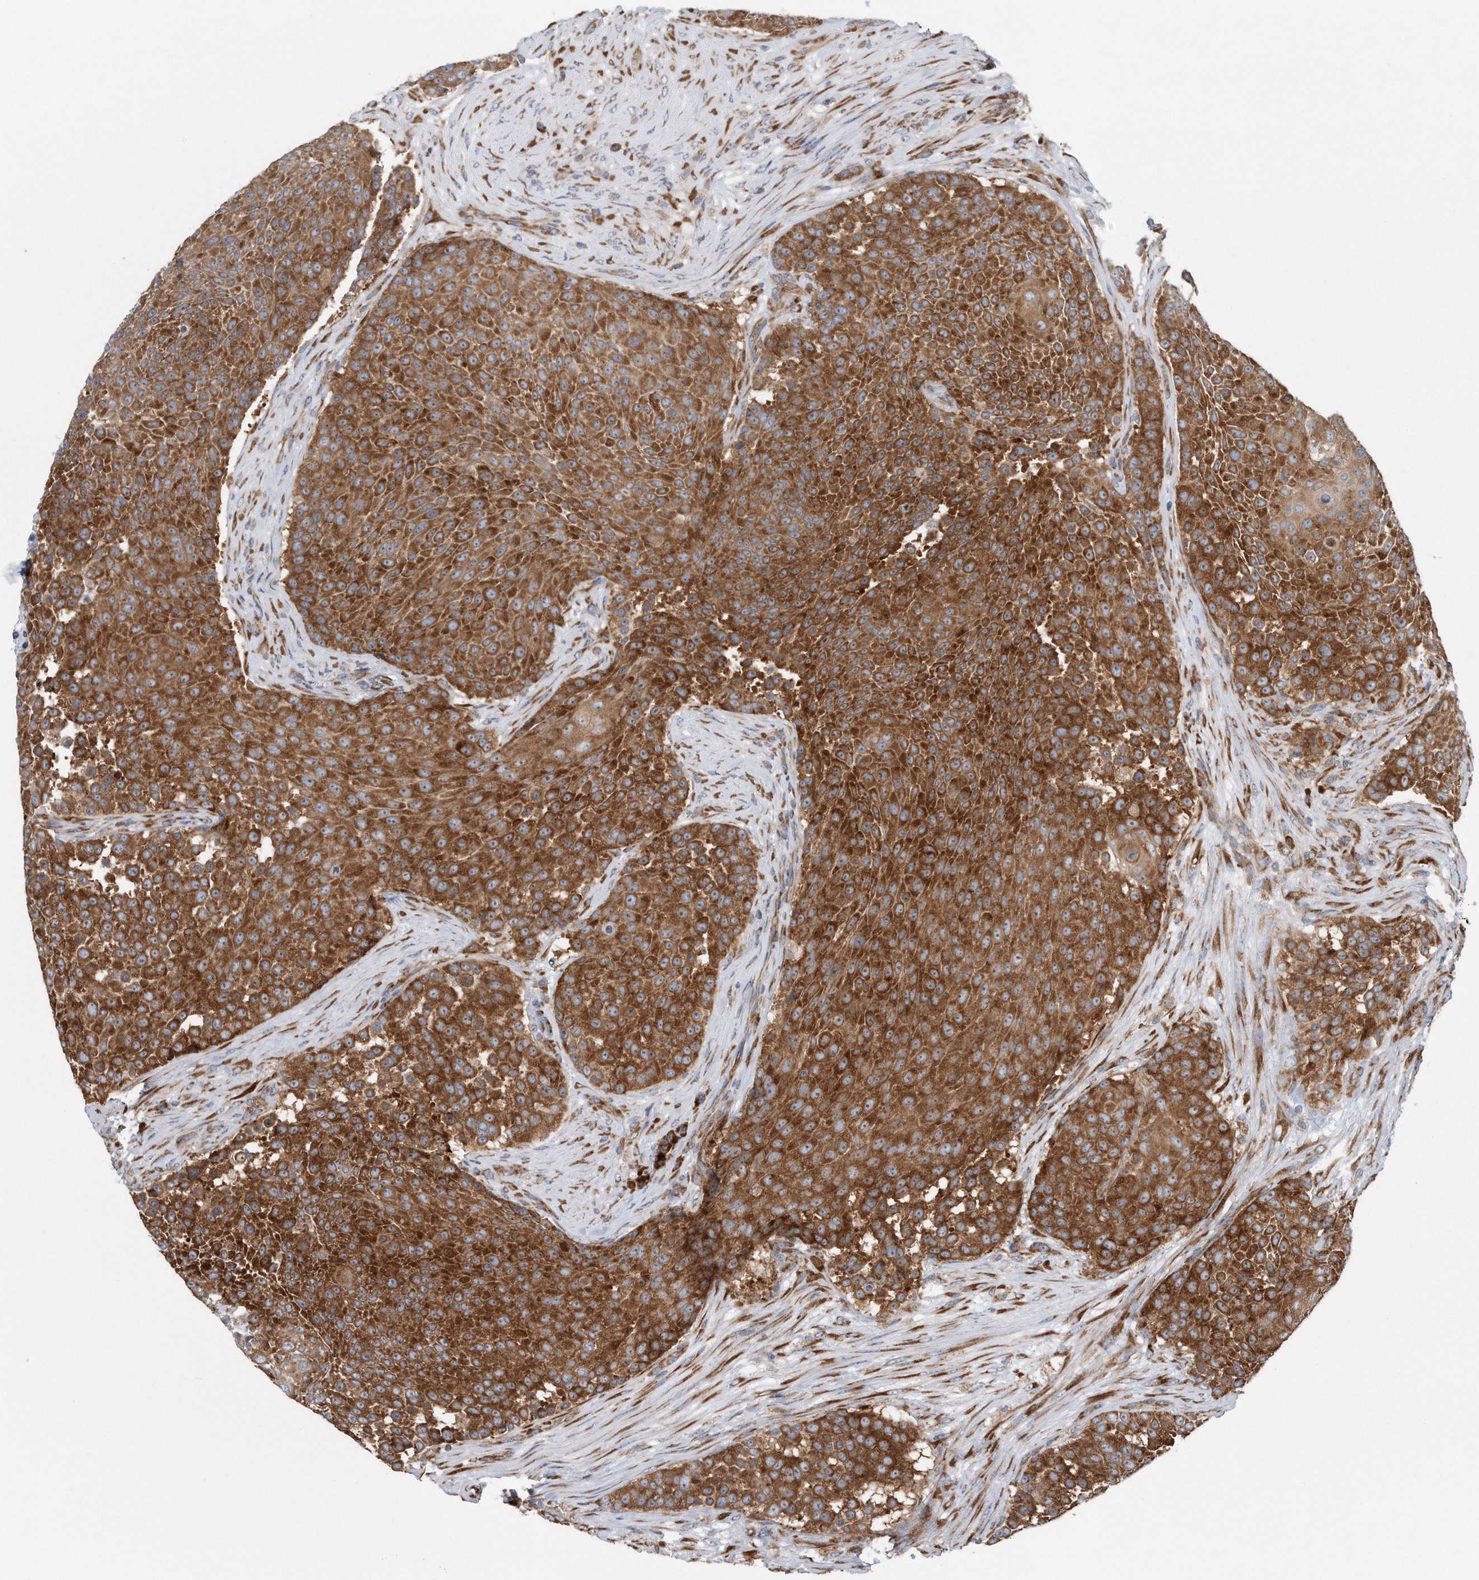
{"staining": {"intensity": "strong", "quantity": ">75%", "location": "cytoplasmic/membranous"}, "tissue": "urothelial cancer", "cell_type": "Tumor cells", "image_type": "cancer", "snomed": [{"axis": "morphology", "description": "Urothelial carcinoma, High grade"}, {"axis": "topography", "description": "Urinary bladder"}], "caption": "High-grade urothelial carcinoma was stained to show a protein in brown. There is high levels of strong cytoplasmic/membranous positivity in approximately >75% of tumor cells. Immunohistochemistry (ihc) stains the protein of interest in brown and the nuclei are stained blue.", "gene": "RPL26L1", "patient": {"sex": "female", "age": 63}}